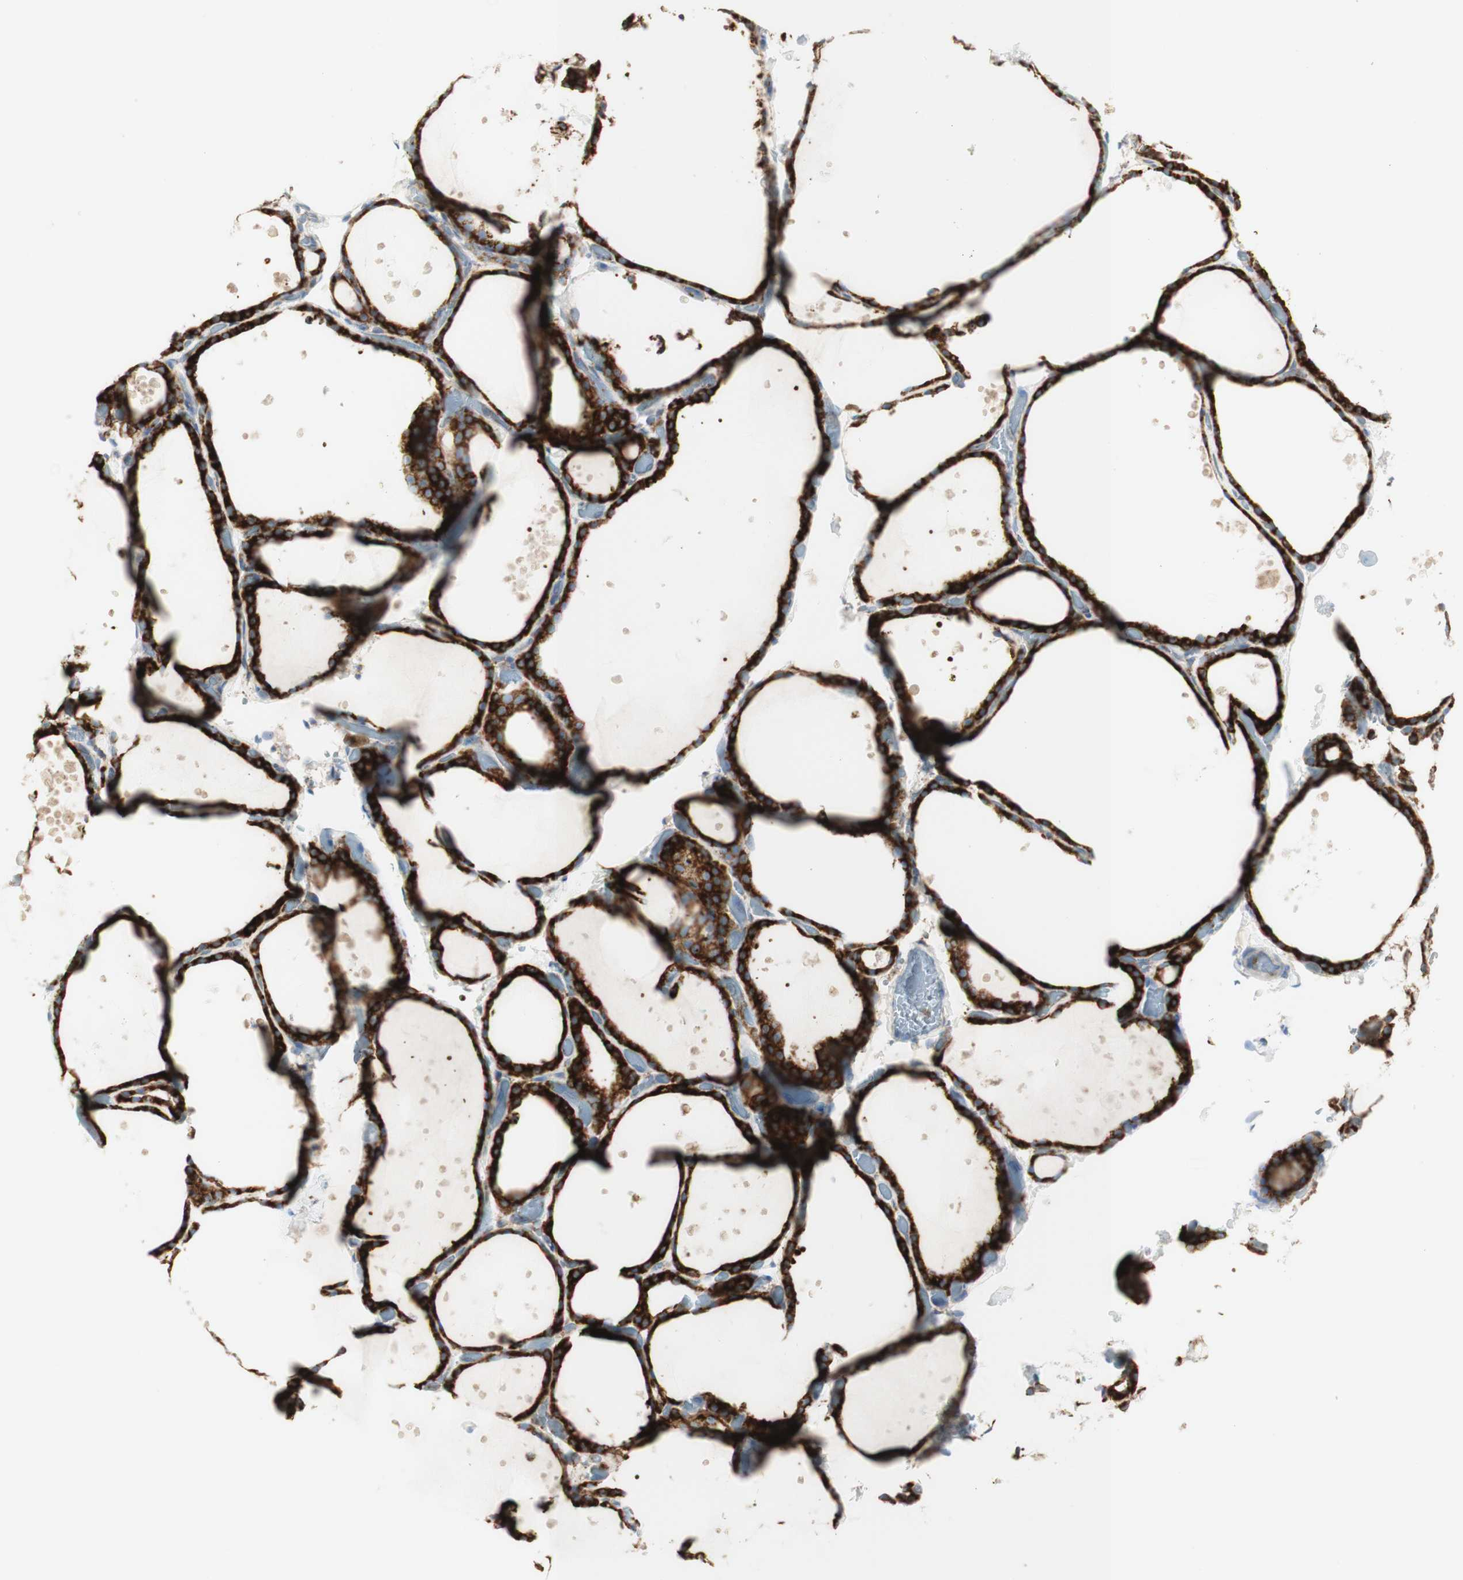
{"staining": {"intensity": "strong", "quantity": ">75%", "location": "cytoplasmic/membranous"}, "tissue": "thyroid gland", "cell_type": "Glandular cells", "image_type": "normal", "snomed": [{"axis": "morphology", "description": "Normal tissue, NOS"}, {"axis": "topography", "description": "Thyroid gland"}], "caption": "Protein expression analysis of normal human thyroid gland reveals strong cytoplasmic/membranous positivity in about >75% of glandular cells.", "gene": "MANF", "patient": {"sex": "female", "age": 44}}